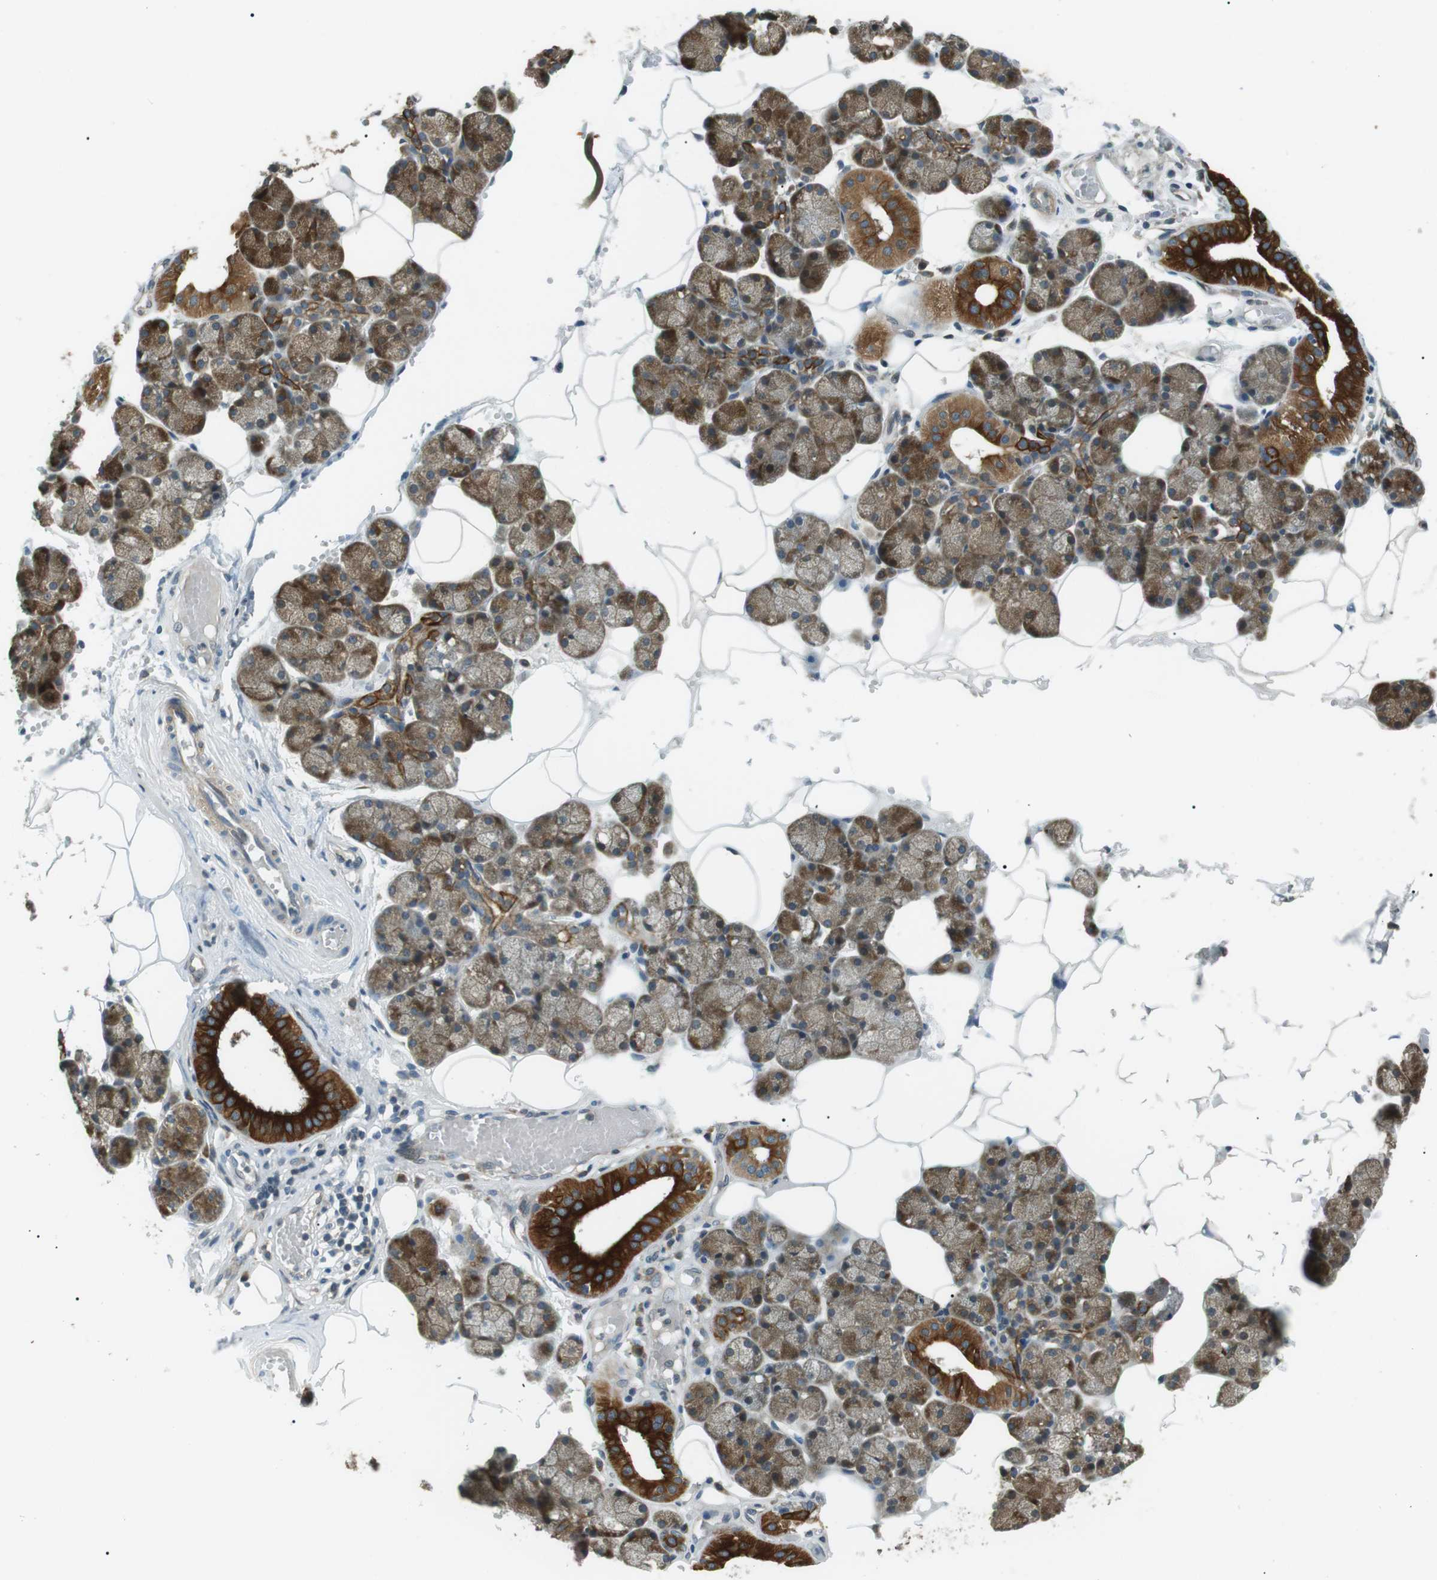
{"staining": {"intensity": "strong", "quantity": ">75%", "location": "cytoplasmic/membranous"}, "tissue": "salivary gland", "cell_type": "Glandular cells", "image_type": "normal", "snomed": [{"axis": "morphology", "description": "Normal tissue, NOS"}, {"axis": "topography", "description": "Salivary gland"}], "caption": "Immunohistochemistry (DAB (3,3'-diaminobenzidine)) staining of normal human salivary gland displays strong cytoplasmic/membranous protein expression in approximately >75% of glandular cells. (DAB = brown stain, brightfield microscopy at high magnification).", "gene": "TMEM74", "patient": {"sex": "male", "age": 62}}